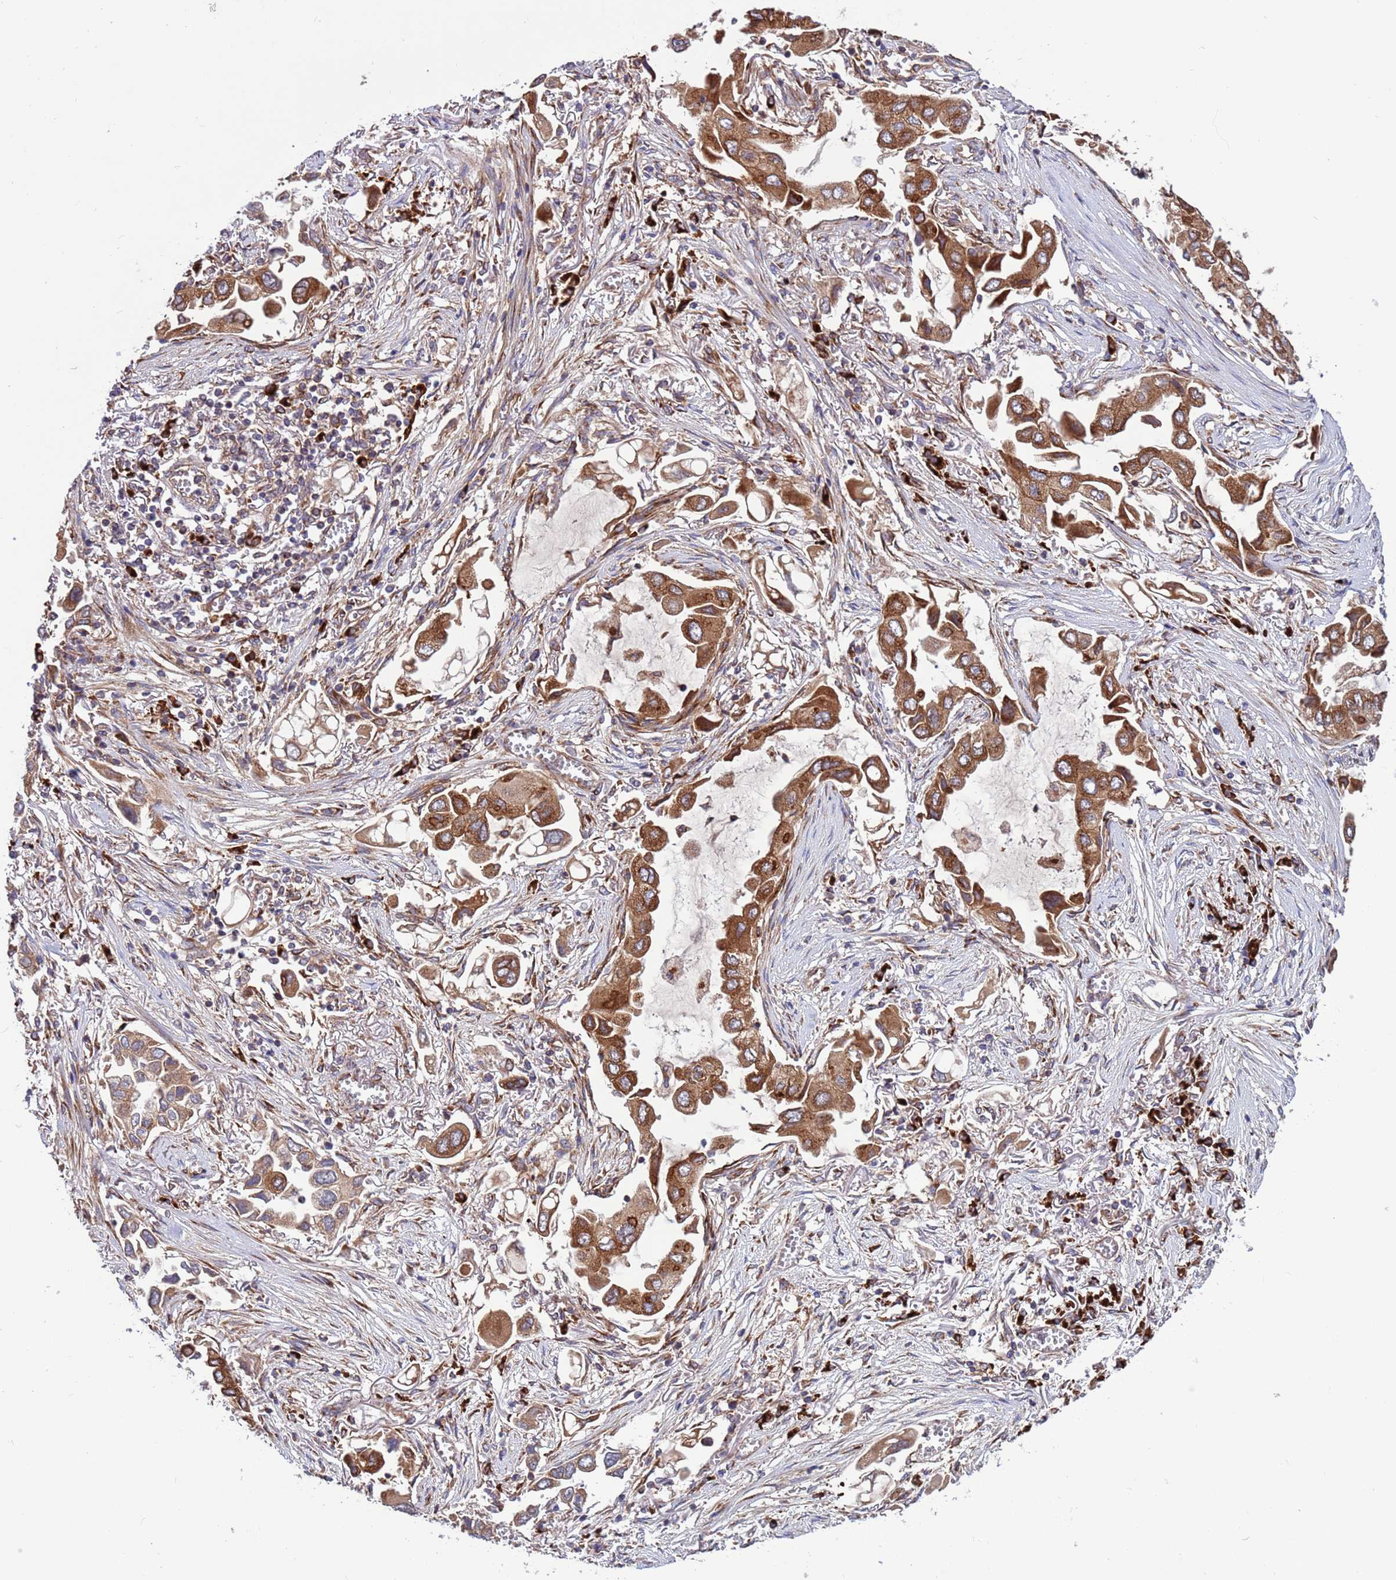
{"staining": {"intensity": "strong", "quantity": ">75%", "location": "cytoplasmic/membranous"}, "tissue": "lung cancer", "cell_type": "Tumor cells", "image_type": "cancer", "snomed": [{"axis": "morphology", "description": "Adenocarcinoma, NOS"}, {"axis": "topography", "description": "Lung"}], "caption": "Immunohistochemical staining of human lung adenocarcinoma displays high levels of strong cytoplasmic/membranous positivity in about >75% of tumor cells. The protein is shown in brown color, while the nuclei are stained blue.", "gene": "ZC3HAV1", "patient": {"sex": "female", "age": 76}}